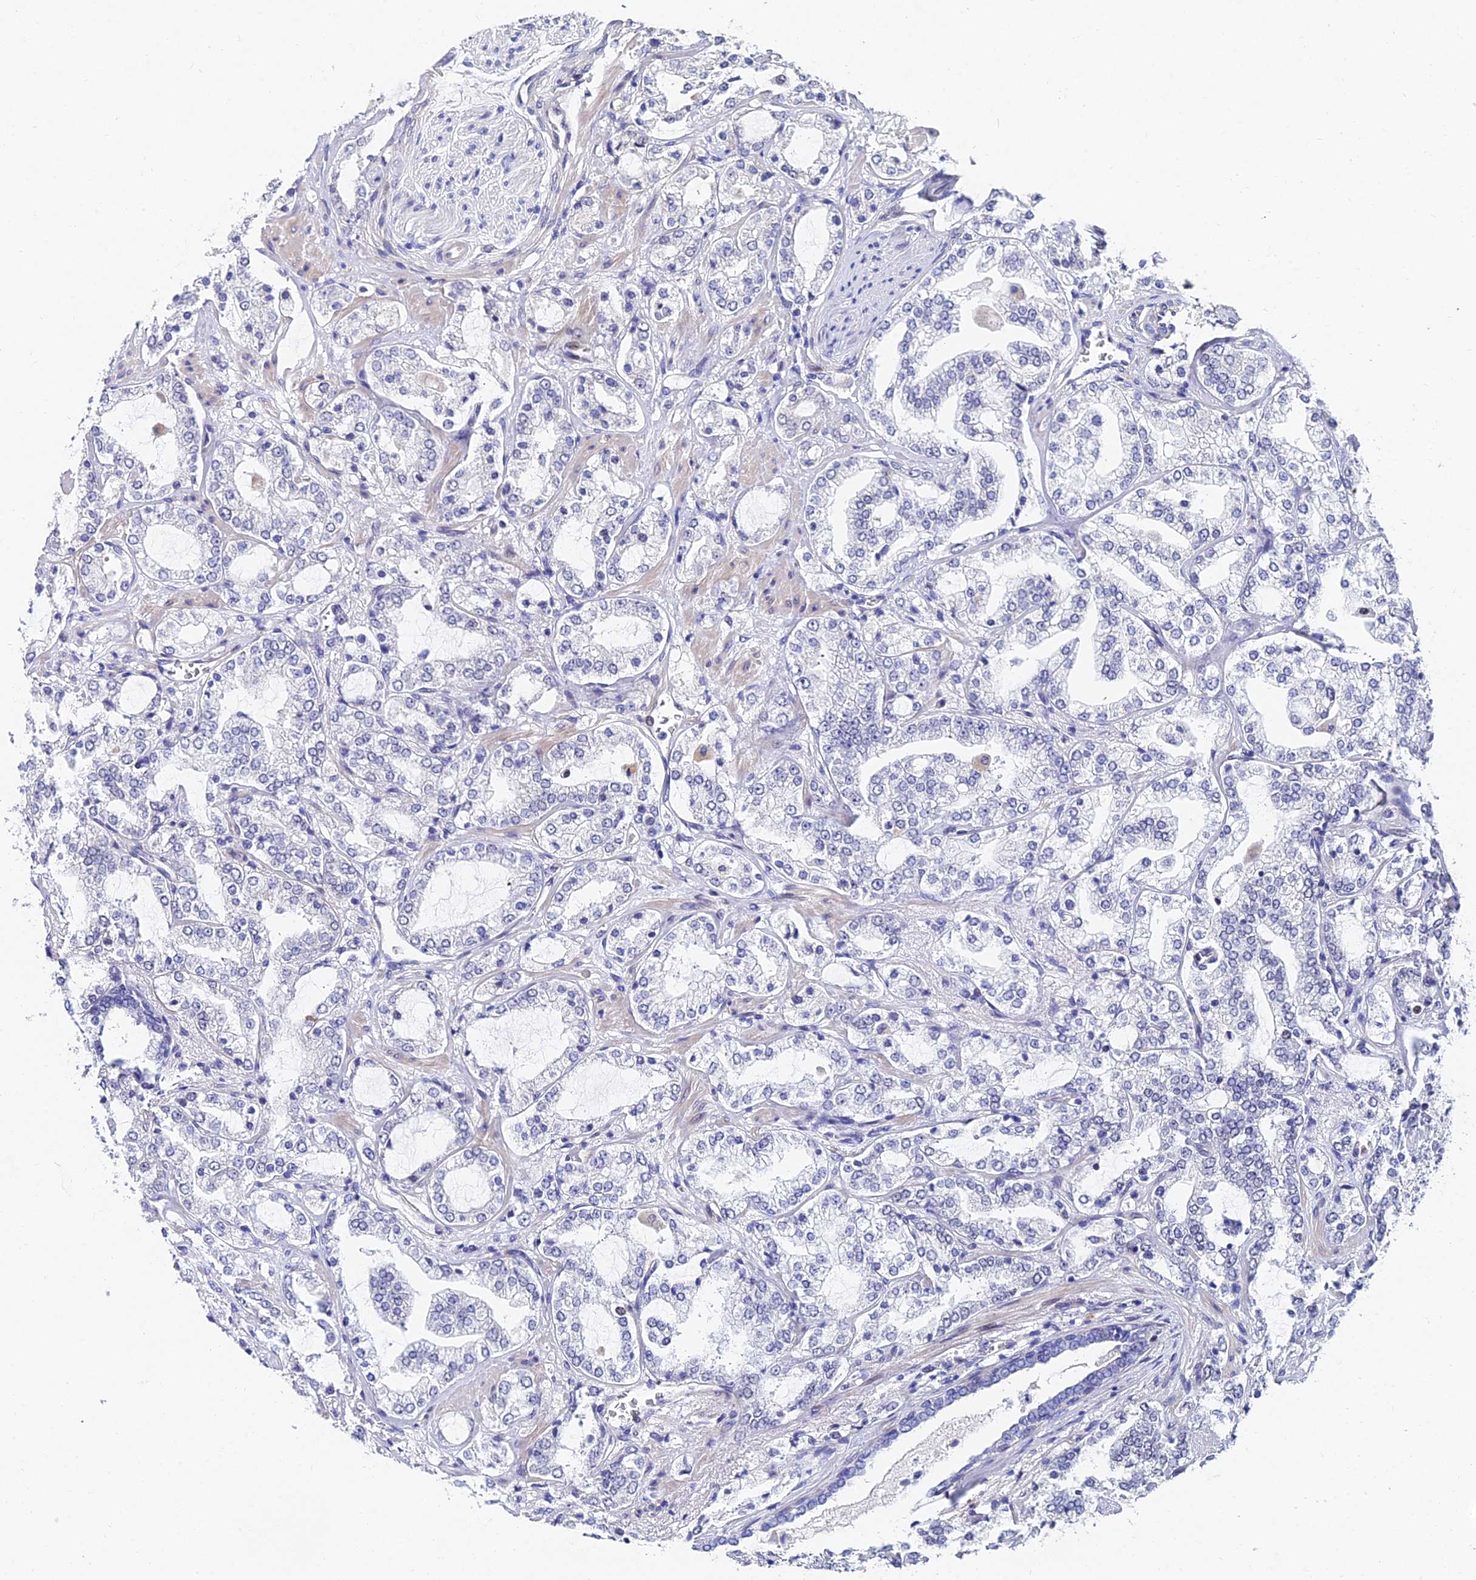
{"staining": {"intensity": "negative", "quantity": "none", "location": "none"}, "tissue": "prostate cancer", "cell_type": "Tumor cells", "image_type": "cancer", "snomed": [{"axis": "morphology", "description": "Adenocarcinoma, High grade"}, {"axis": "topography", "description": "Prostate"}], "caption": "High power microscopy photomicrograph of an IHC photomicrograph of prostate cancer (adenocarcinoma (high-grade)), revealing no significant expression in tumor cells.", "gene": "TRIM24", "patient": {"sex": "male", "age": 64}}